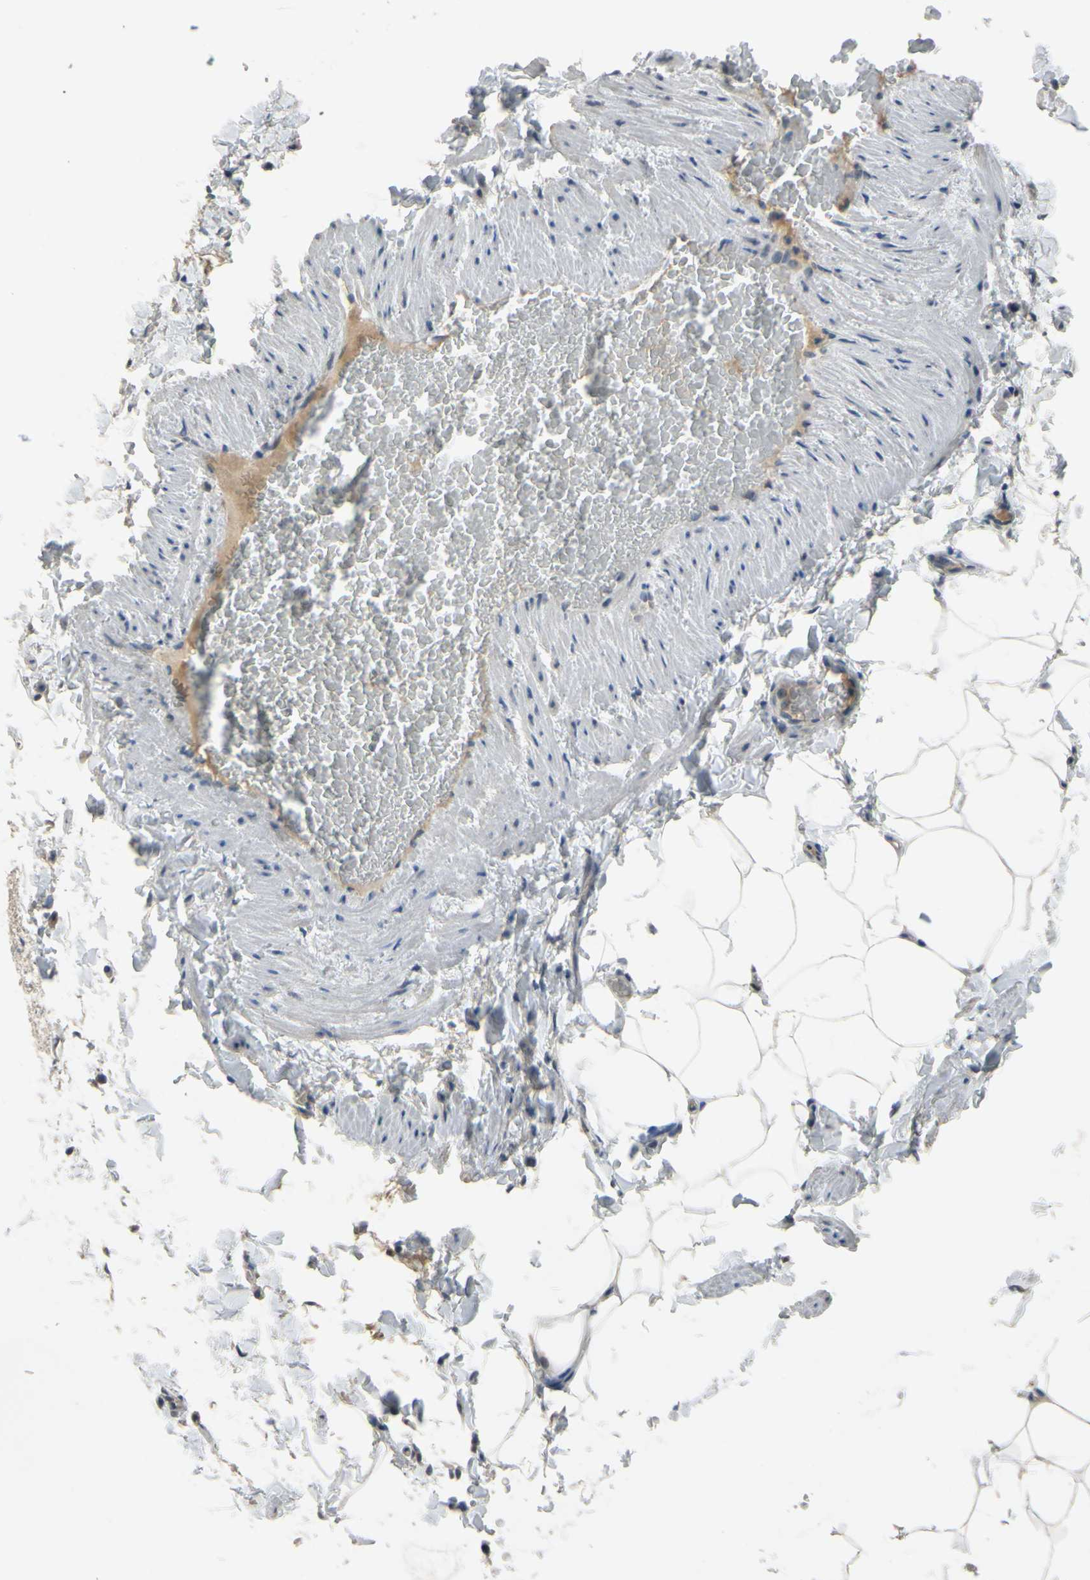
{"staining": {"intensity": "weak", "quantity": "25%-75%", "location": "cytoplasmic/membranous"}, "tissue": "adipose tissue", "cell_type": "Adipocytes", "image_type": "normal", "snomed": [{"axis": "morphology", "description": "Normal tissue, NOS"}, {"axis": "topography", "description": "Vascular tissue"}], "caption": "Approximately 25%-75% of adipocytes in normal adipose tissue demonstrate weak cytoplasmic/membranous protein expression as visualized by brown immunohistochemical staining.", "gene": "LHX9", "patient": {"sex": "male", "age": 41}}